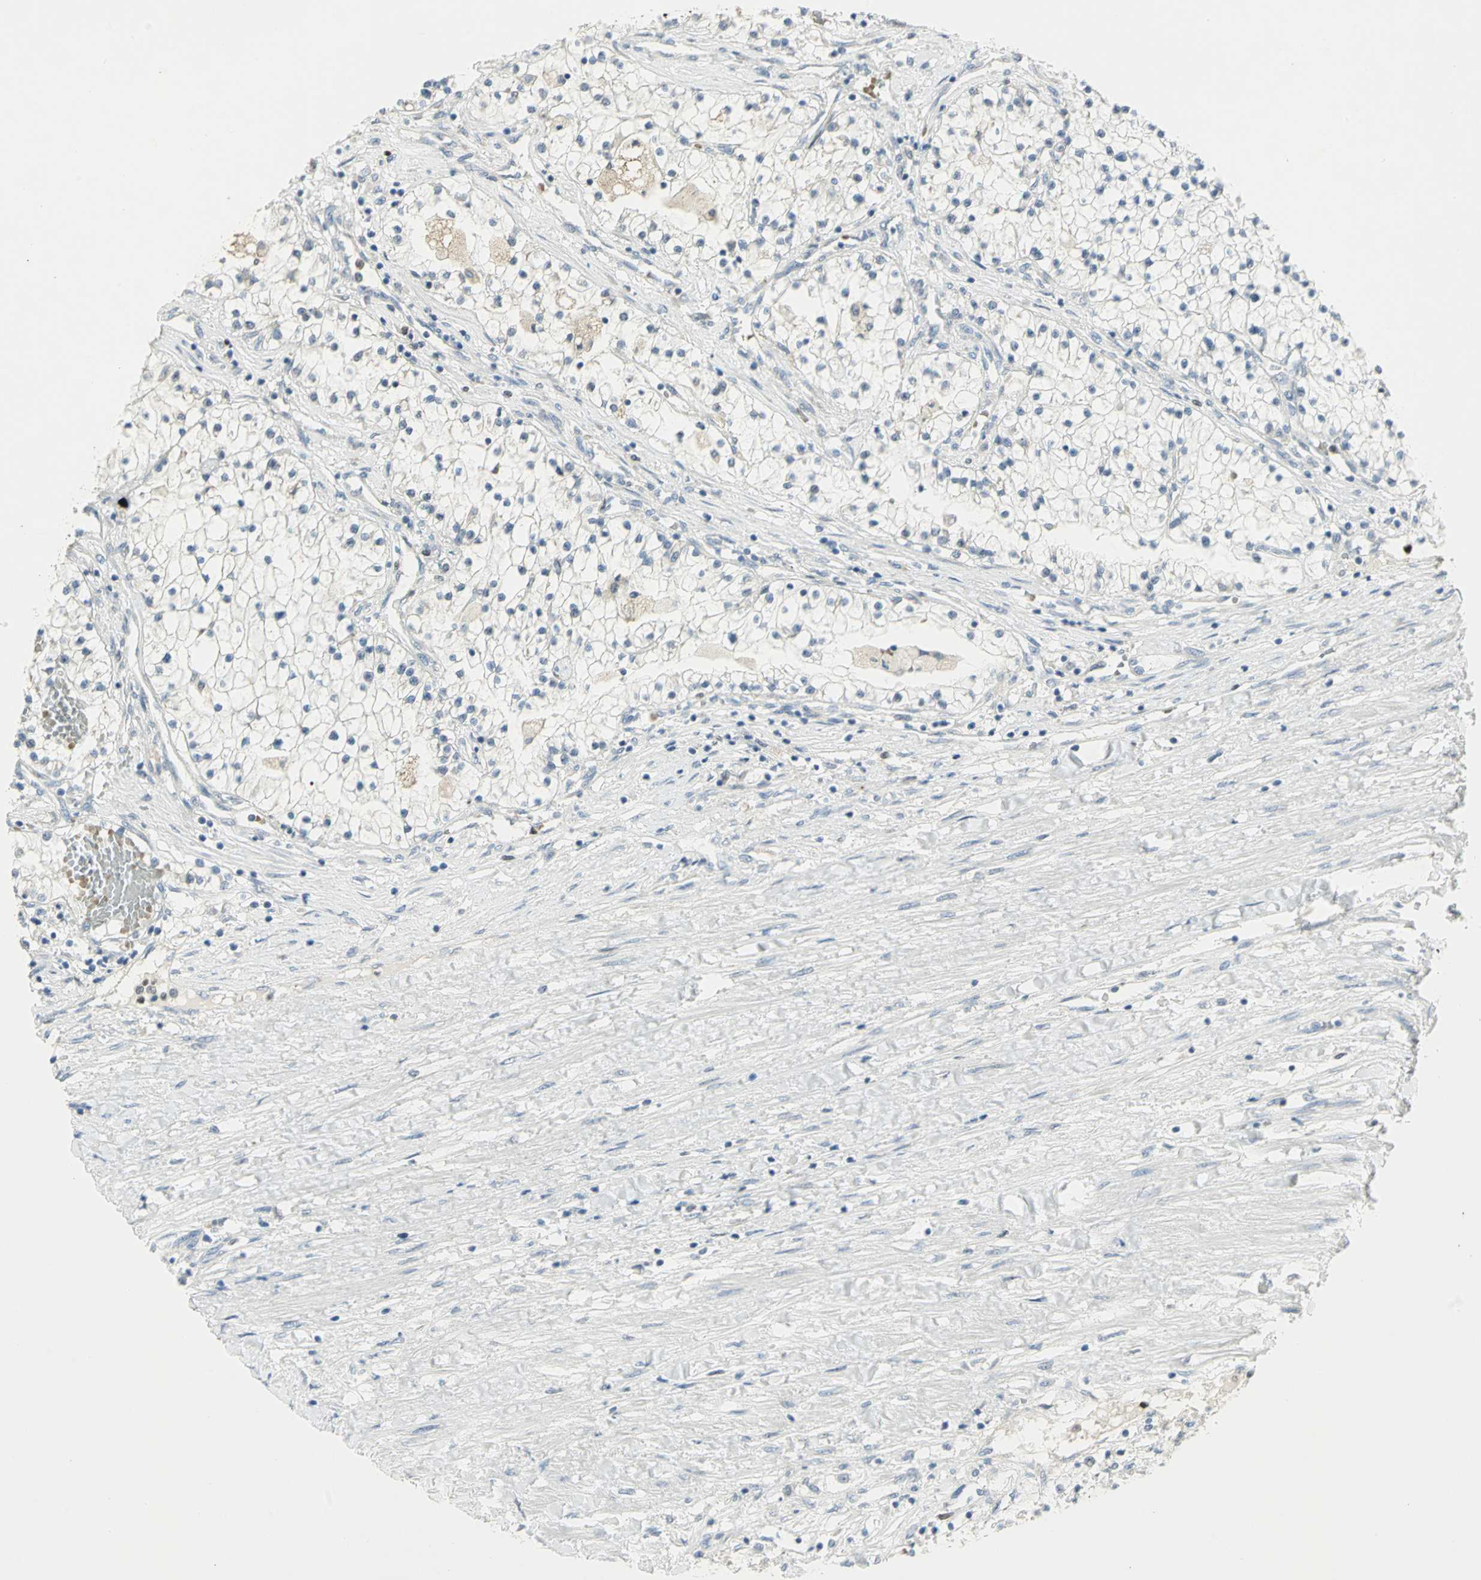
{"staining": {"intensity": "negative", "quantity": "none", "location": "none"}, "tissue": "renal cancer", "cell_type": "Tumor cells", "image_type": "cancer", "snomed": [{"axis": "morphology", "description": "Adenocarcinoma, NOS"}, {"axis": "topography", "description": "Kidney"}], "caption": "A high-resolution photomicrograph shows immunohistochemistry staining of renal adenocarcinoma, which shows no significant positivity in tumor cells.", "gene": "BCL6", "patient": {"sex": "male", "age": 68}}